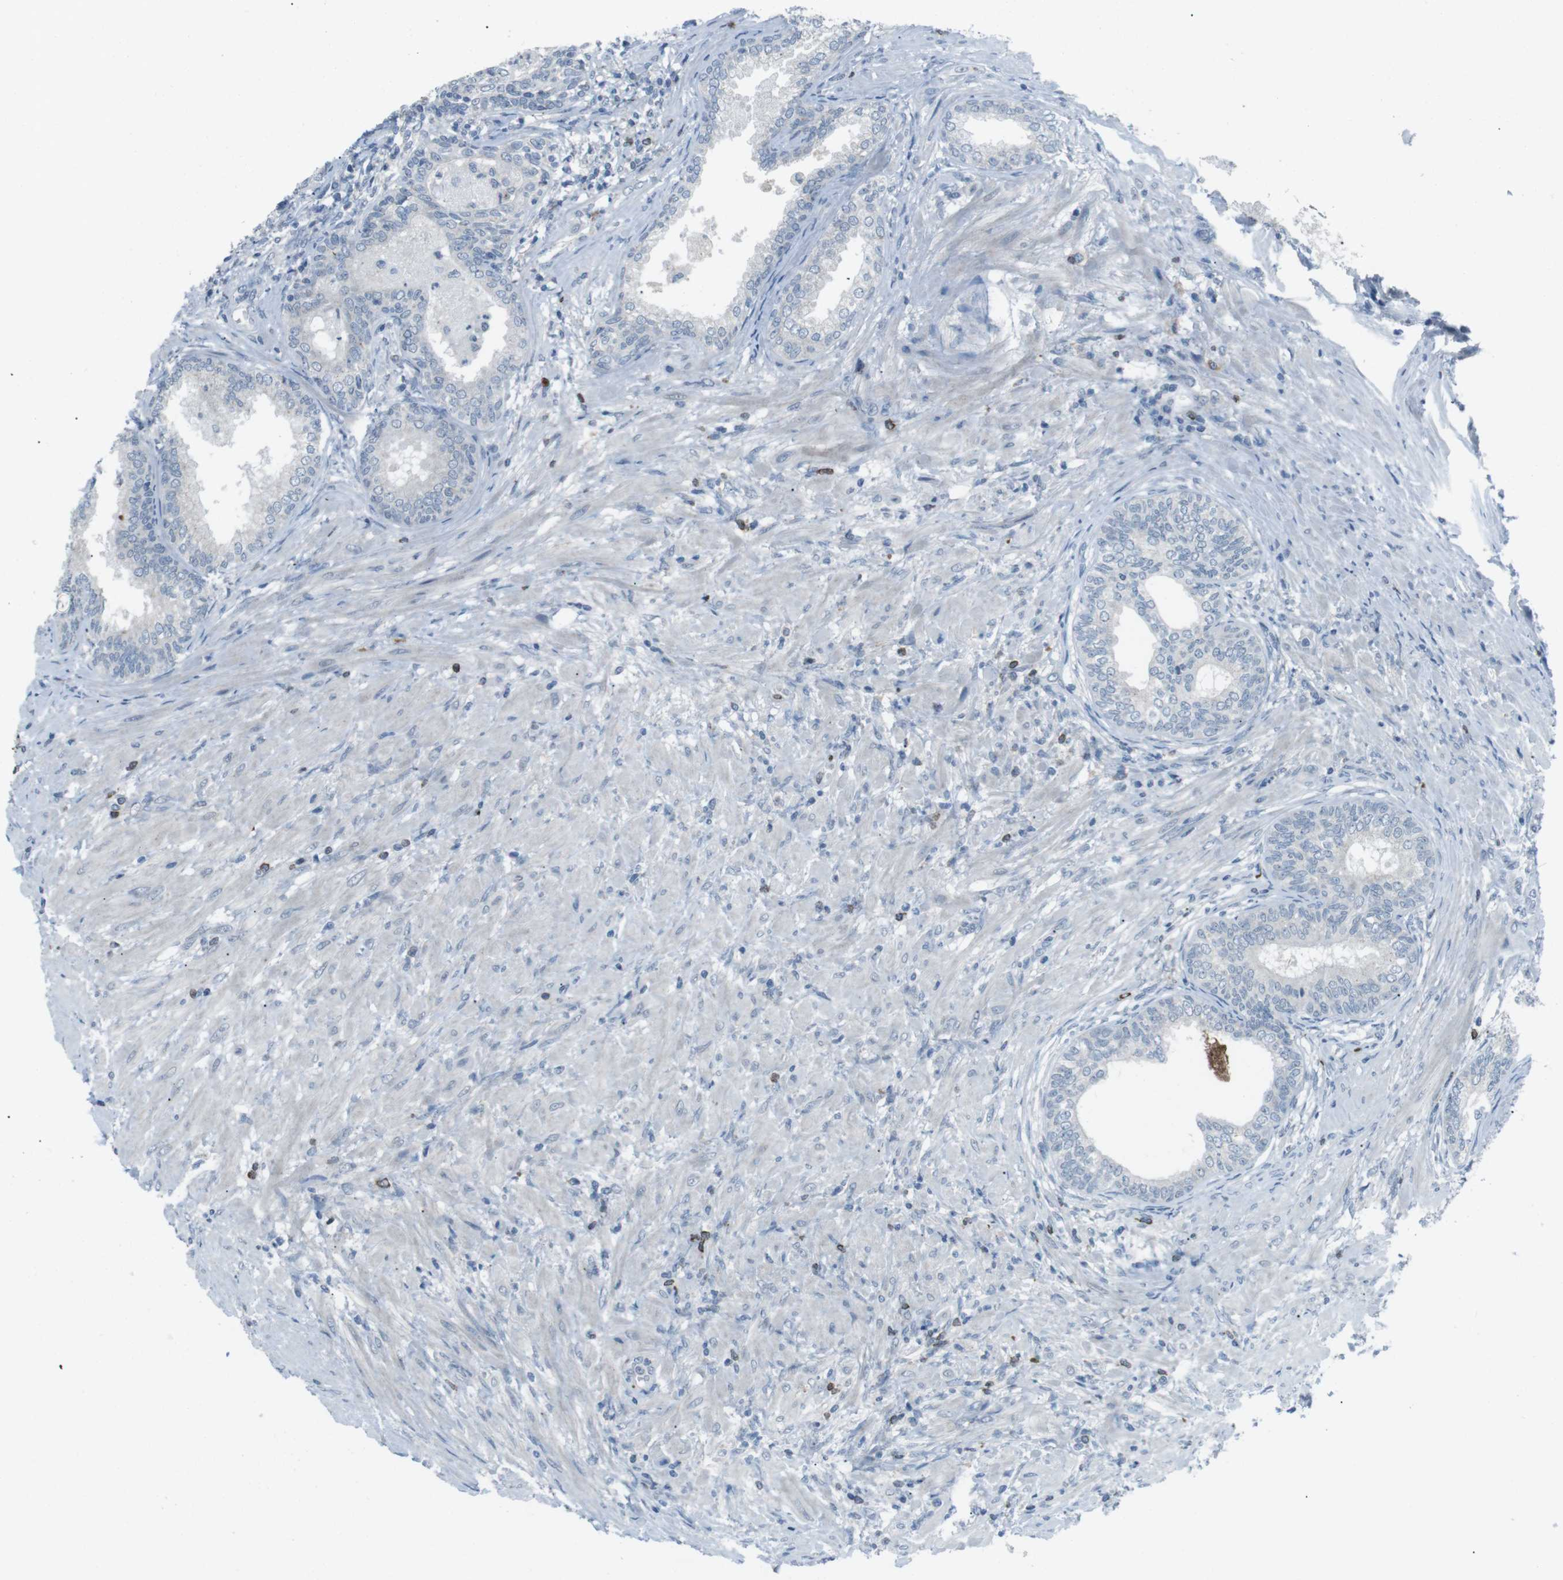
{"staining": {"intensity": "negative", "quantity": "none", "location": "none"}, "tissue": "prostate", "cell_type": "Glandular cells", "image_type": "normal", "snomed": [{"axis": "morphology", "description": "Normal tissue, NOS"}, {"axis": "topography", "description": "Prostate"}], "caption": "Image shows no protein staining in glandular cells of normal prostate.", "gene": "FCRLA", "patient": {"sex": "male", "age": 76}}